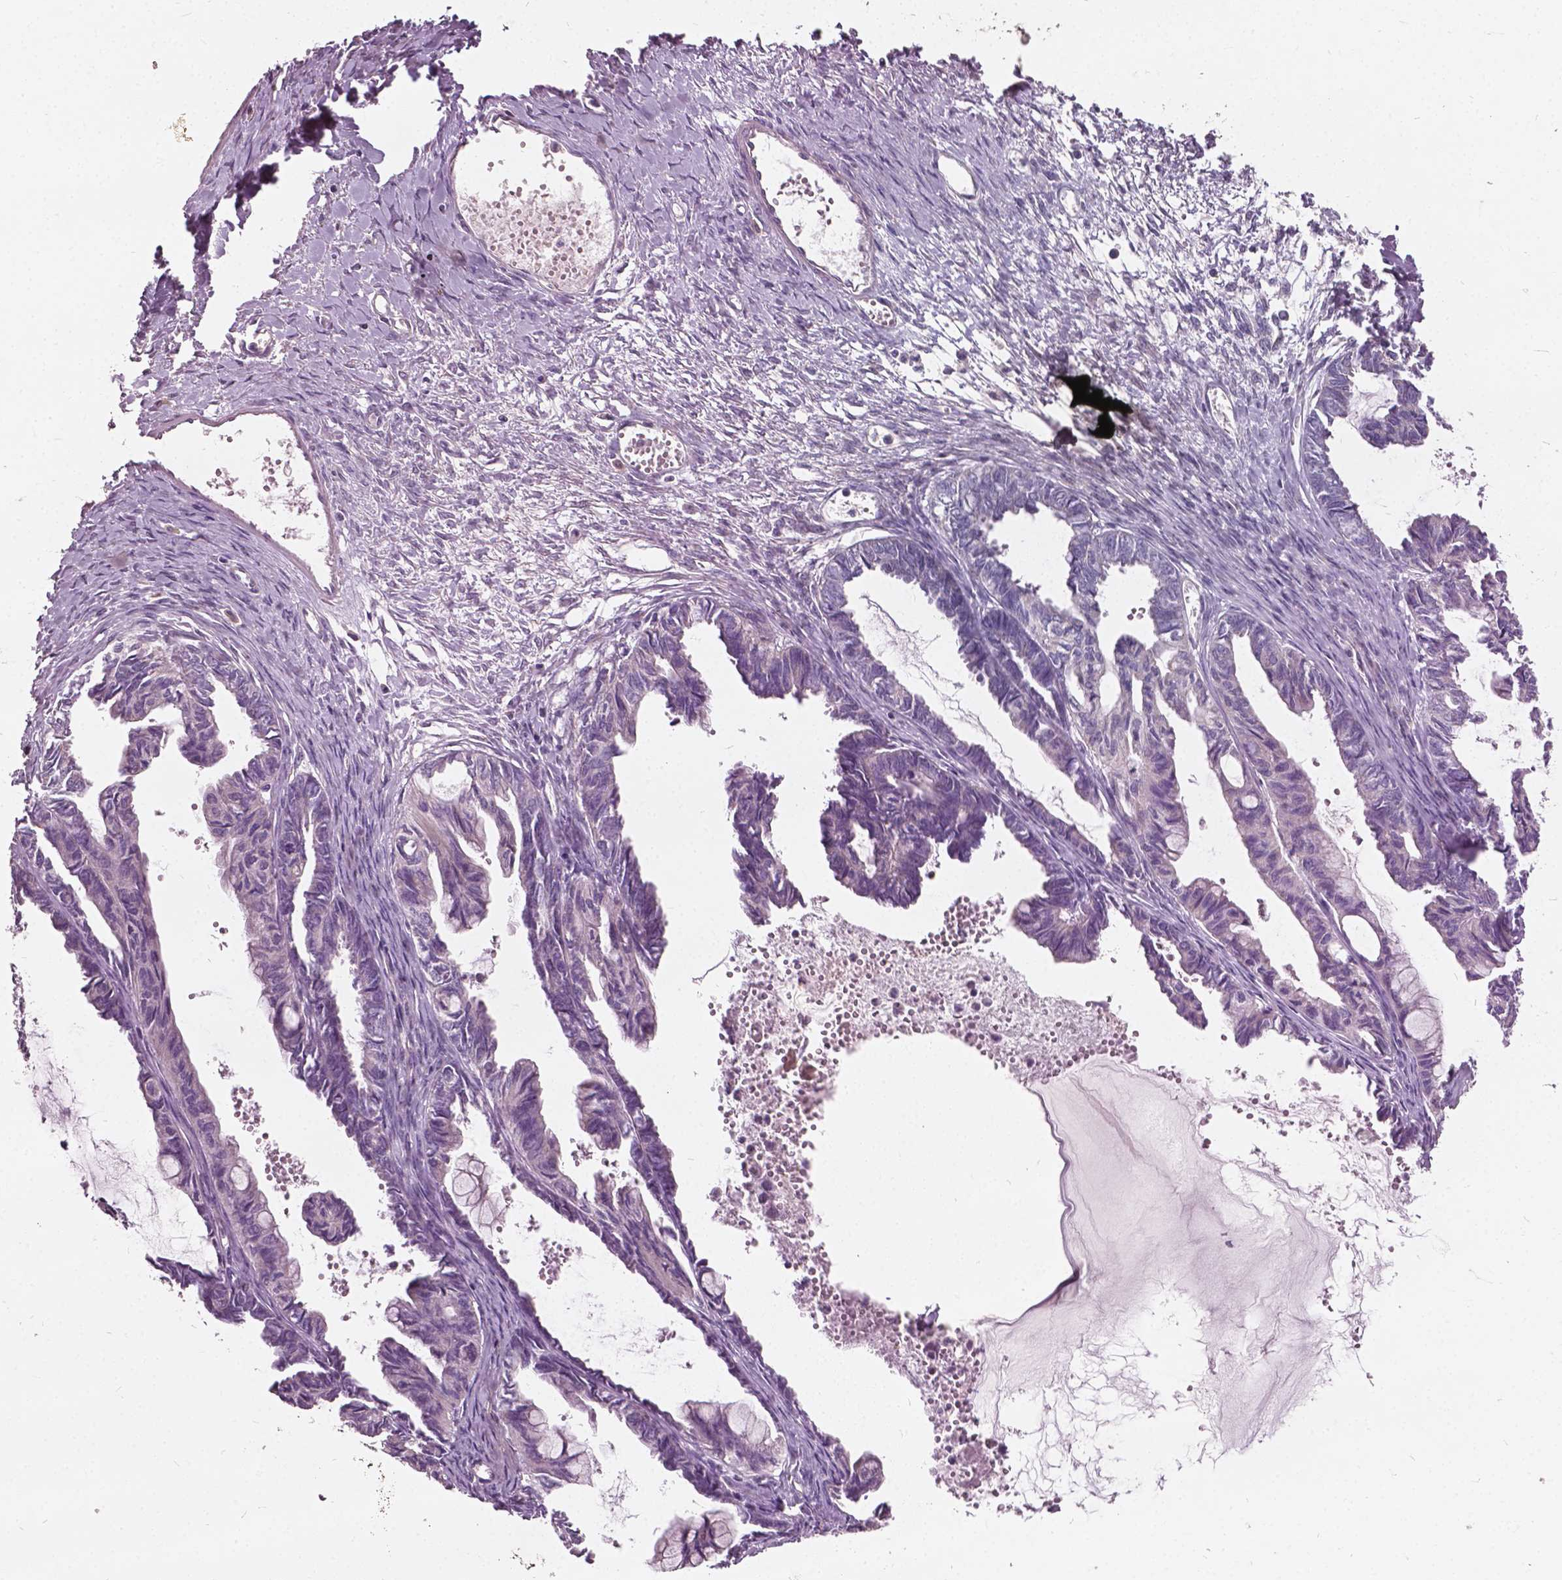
{"staining": {"intensity": "negative", "quantity": "none", "location": "none"}, "tissue": "ovarian cancer", "cell_type": "Tumor cells", "image_type": "cancer", "snomed": [{"axis": "morphology", "description": "Cystadenocarcinoma, mucinous, NOS"}, {"axis": "topography", "description": "Ovary"}], "caption": "Immunohistochemistry (IHC) image of ovarian mucinous cystadenocarcinoma stained for a protein (brown), which shows no staining in tumor cells.", "gene": "ODF3L2", "patient": {"sex": "female", "age": 61}}